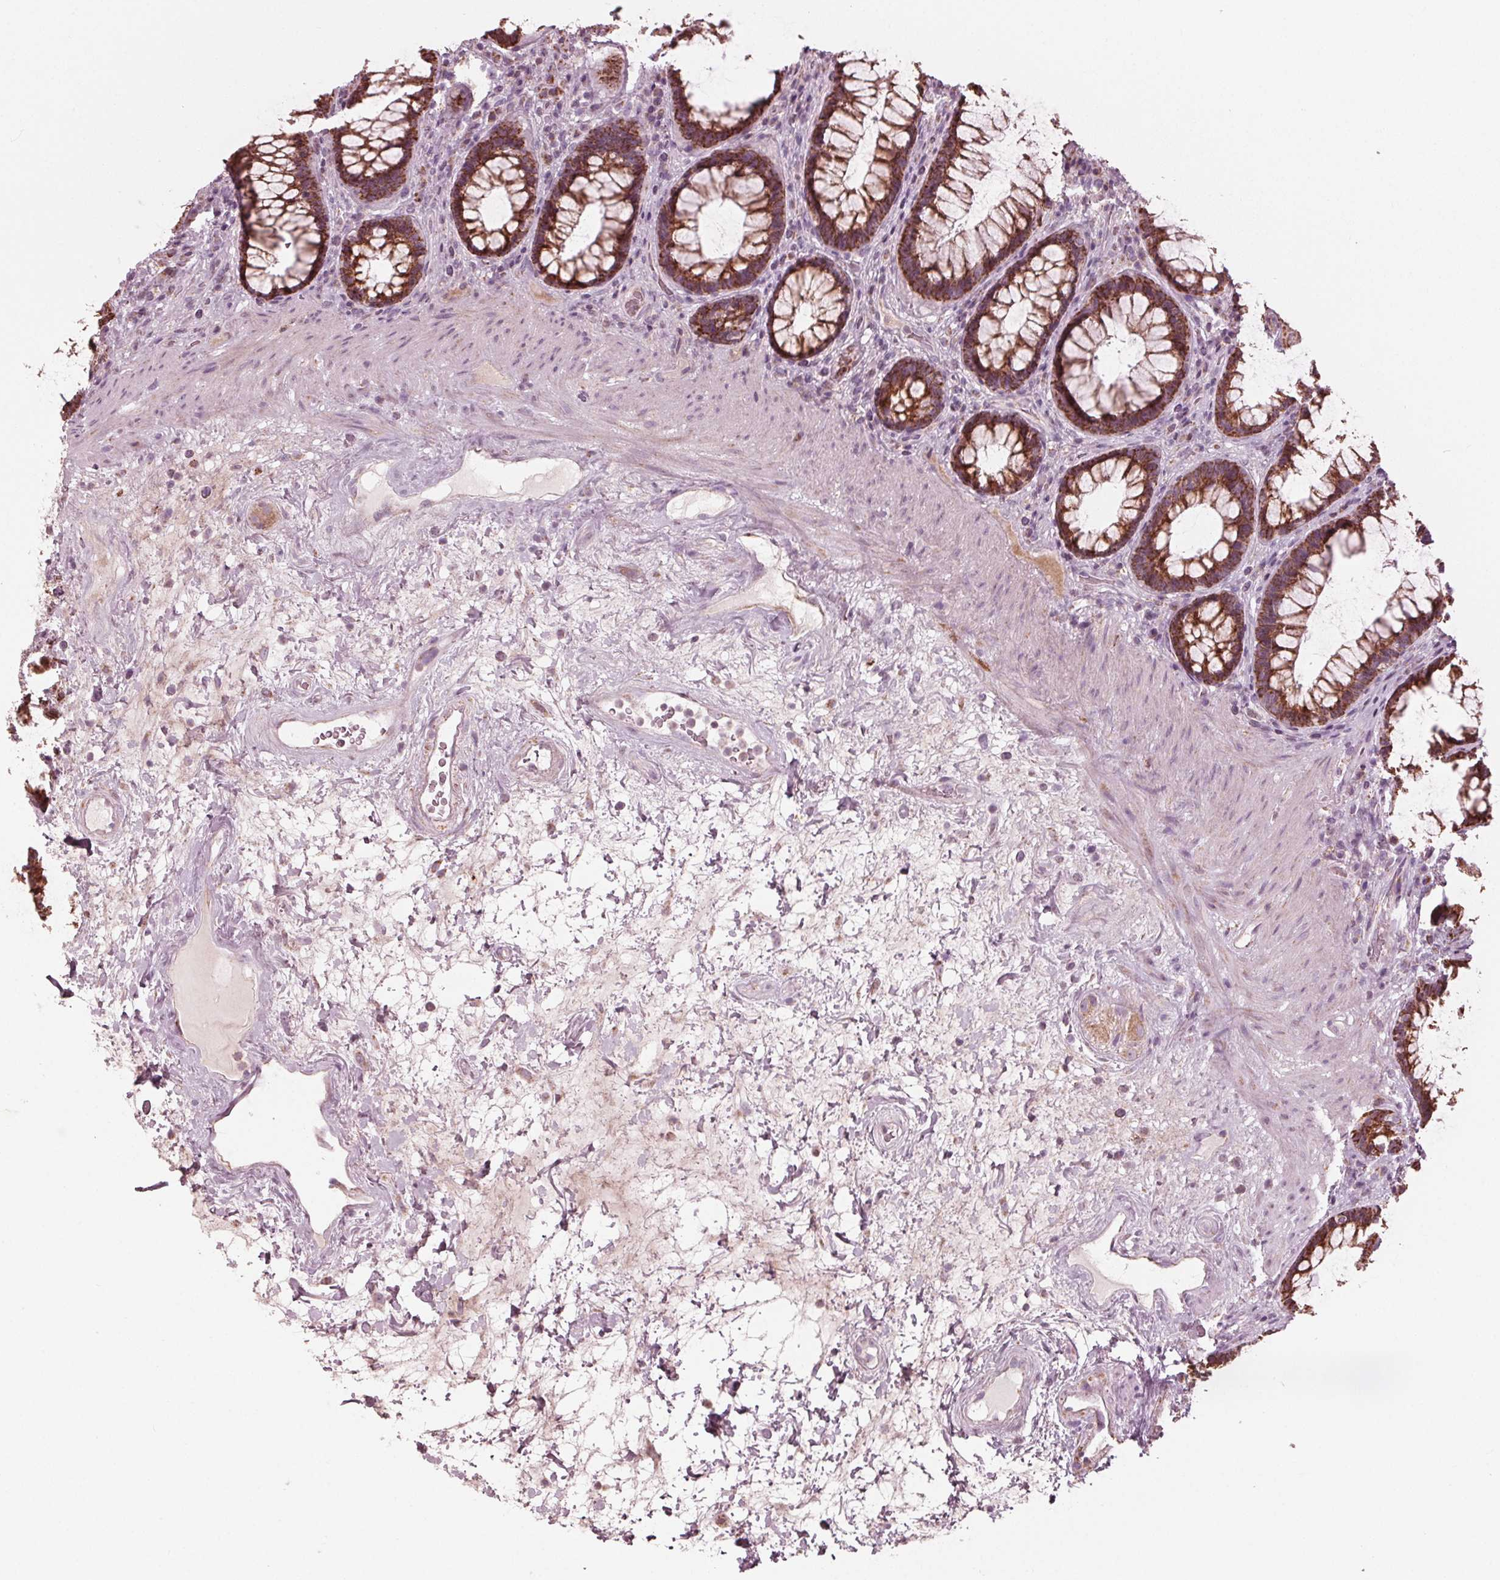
{"staining": {"intensity": "strong", "quantity": ">75%", "location": "cytoplasmic/membranous"}, "tissue": "rectum", "cell_type": "Glandular cells", "image_type": "normal", "snomed": [{"axis": "morphology", "description": "Normal tissue, NOS"}, {"axis": "topography", "description": "Rectum"}], "caption": "Immunohistochemical staining of normal rectum exhibits strong cytoplasmic/membranous protein expression in about >75% of glandular cells.", "gene": "CLN6", "patient": {"sex": "male", "age": 72}}